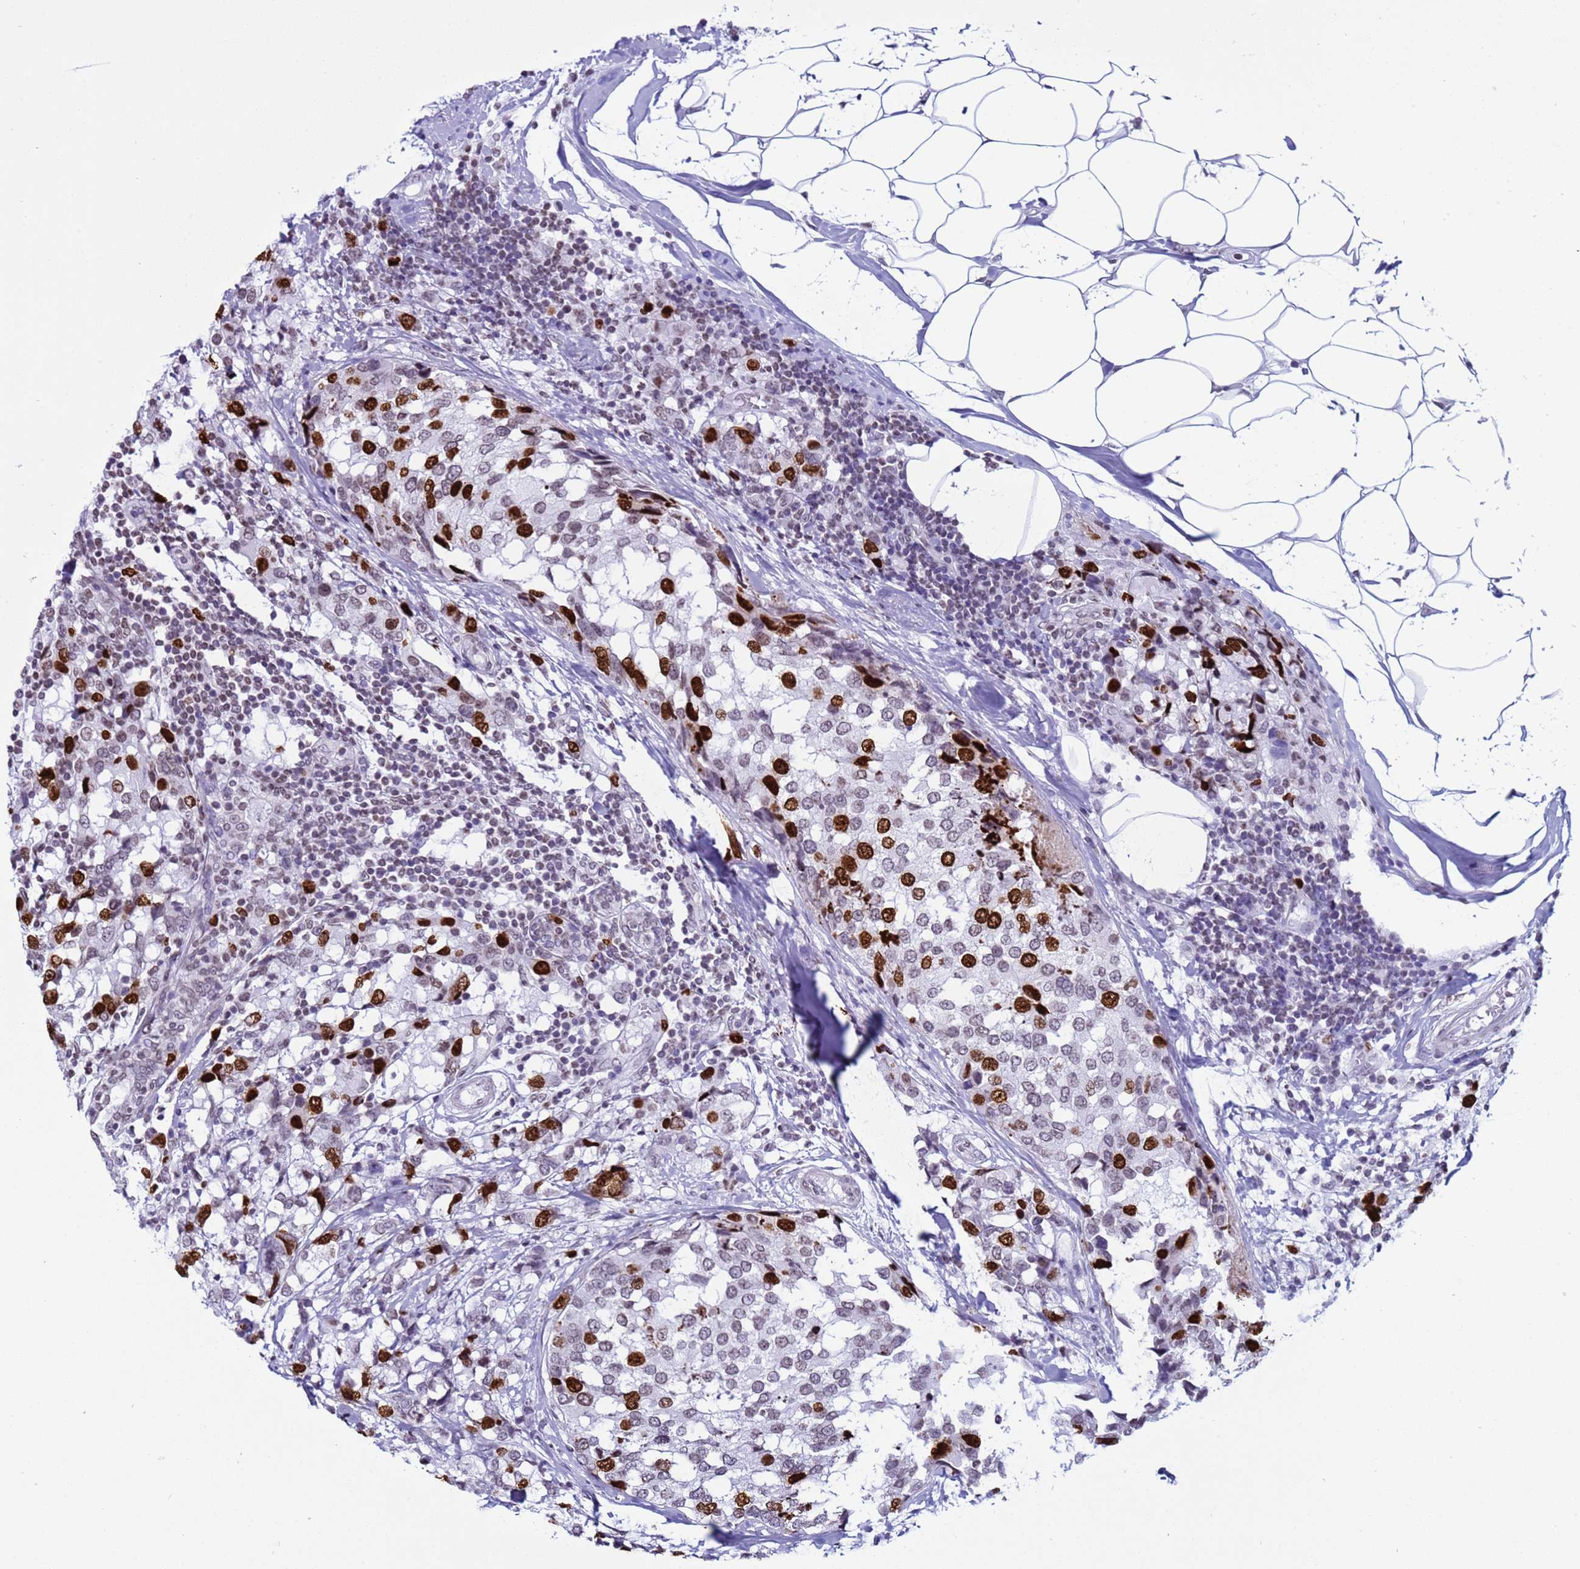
{"staining": {"intensity": "strong", "quantity": "25%-75%", "location": "nuclear"}, "tissue": "breast cancer", "cell_type": "Tumor cells", "image_type": "cancer", "snomed": [{"axis": "morphology", "description": "Lobular carcinoma"}, {"axis": "topography", "description": "Breast"}], "caption": "Tumor cells display high levels of strong nuclear positivity in approximately 25%-75% of cells in breast cancer. (brown staining indicates protein expression, while blue staining denotes nuclei).", "gene": "H4C8", "patient": {"sex": "female", "age": 59}}